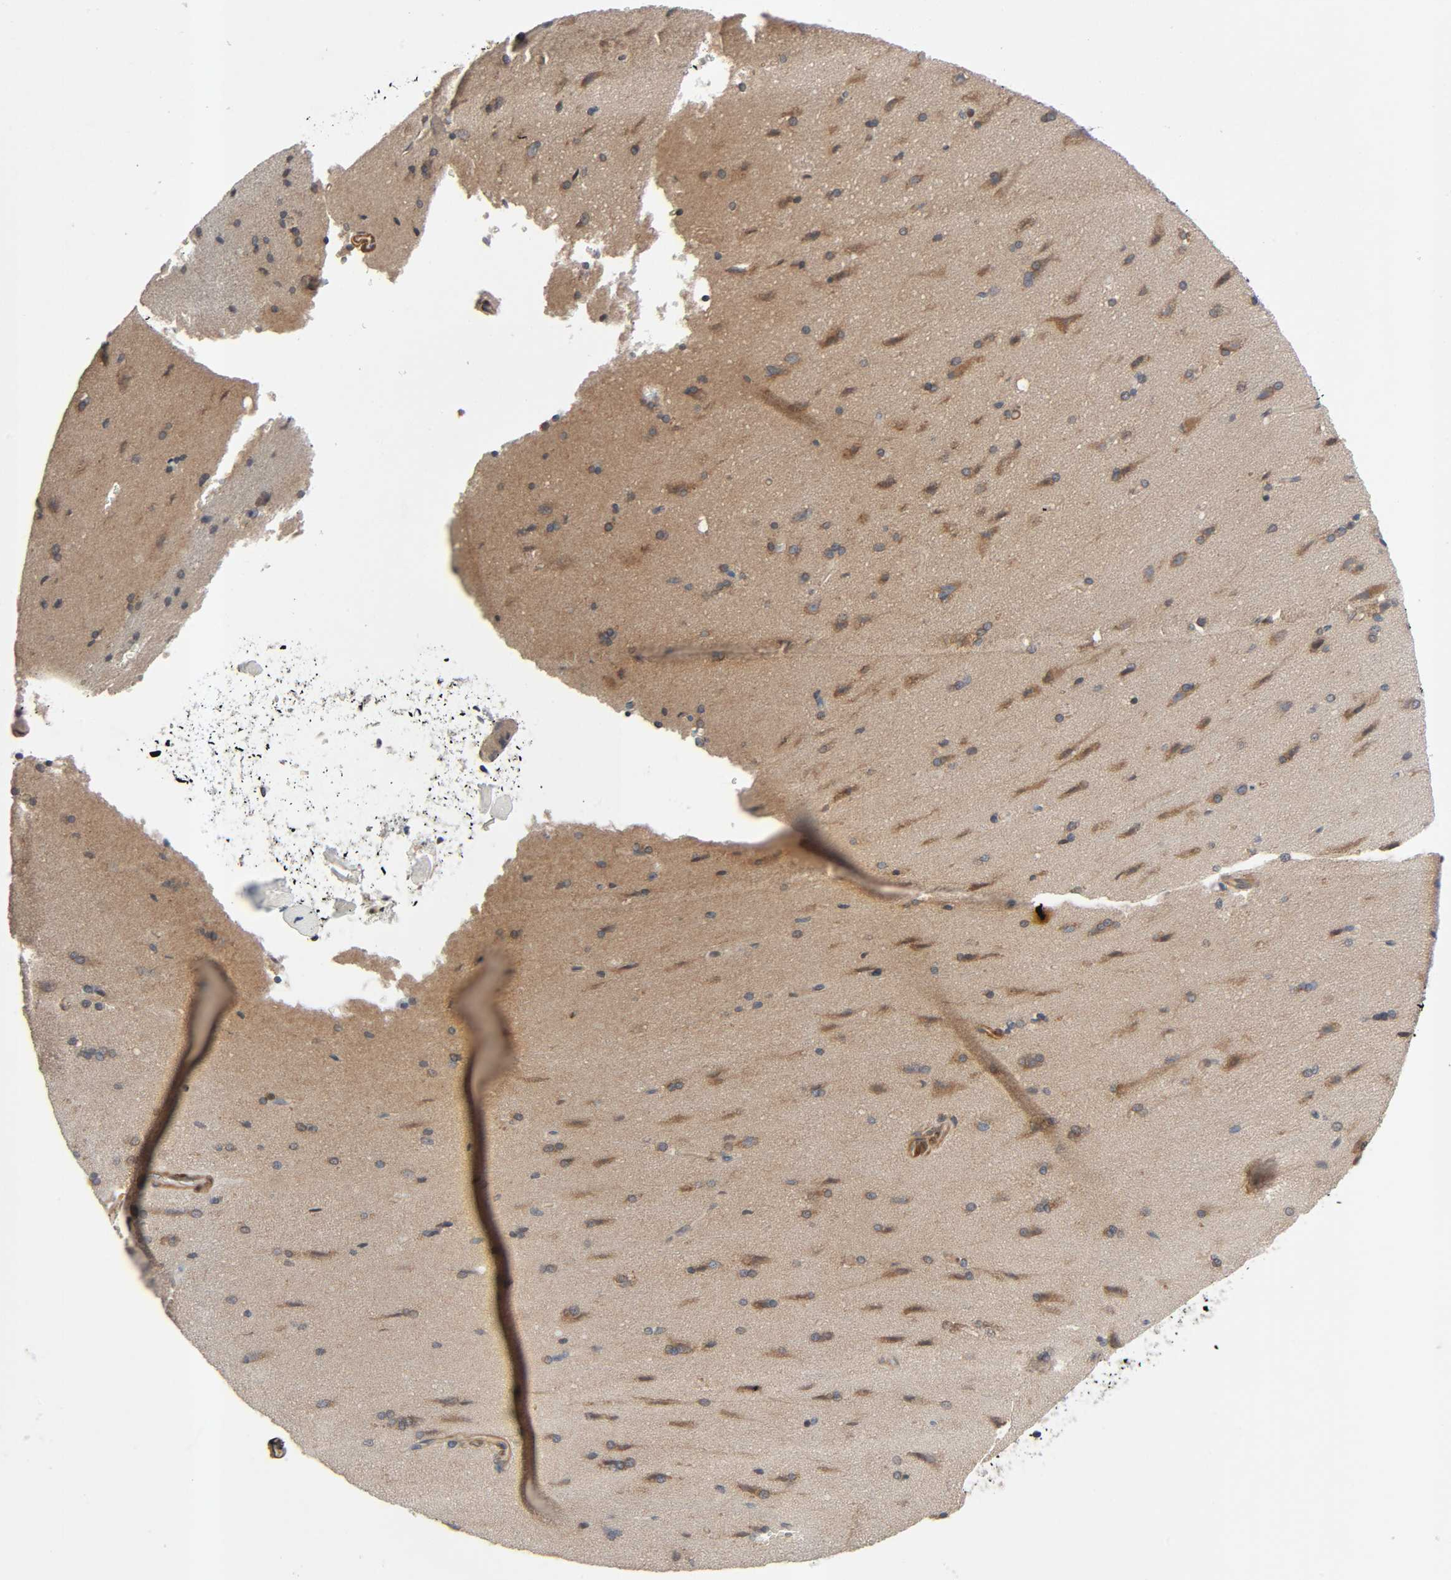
{"staining": {"intensity": "negative", "quantity": "none", "location": "none"}, "tissue": "cerebral cortex", "cell_type": "Endothelial cells", "image_type": "normal", "snomed": [{"axis": "morphology", "description": "Normal tissue, NOS"}, {"axis": "topography", "description": "Cerebral cortex"}], "caption": "The photomicrograph exhibits no staining of endothelial cells in benign cerebral cortex. (IHC, brightfield microscopy, high magnification).", "gene": "PTK2", "patient": {"sex": "male", "age": 62}}